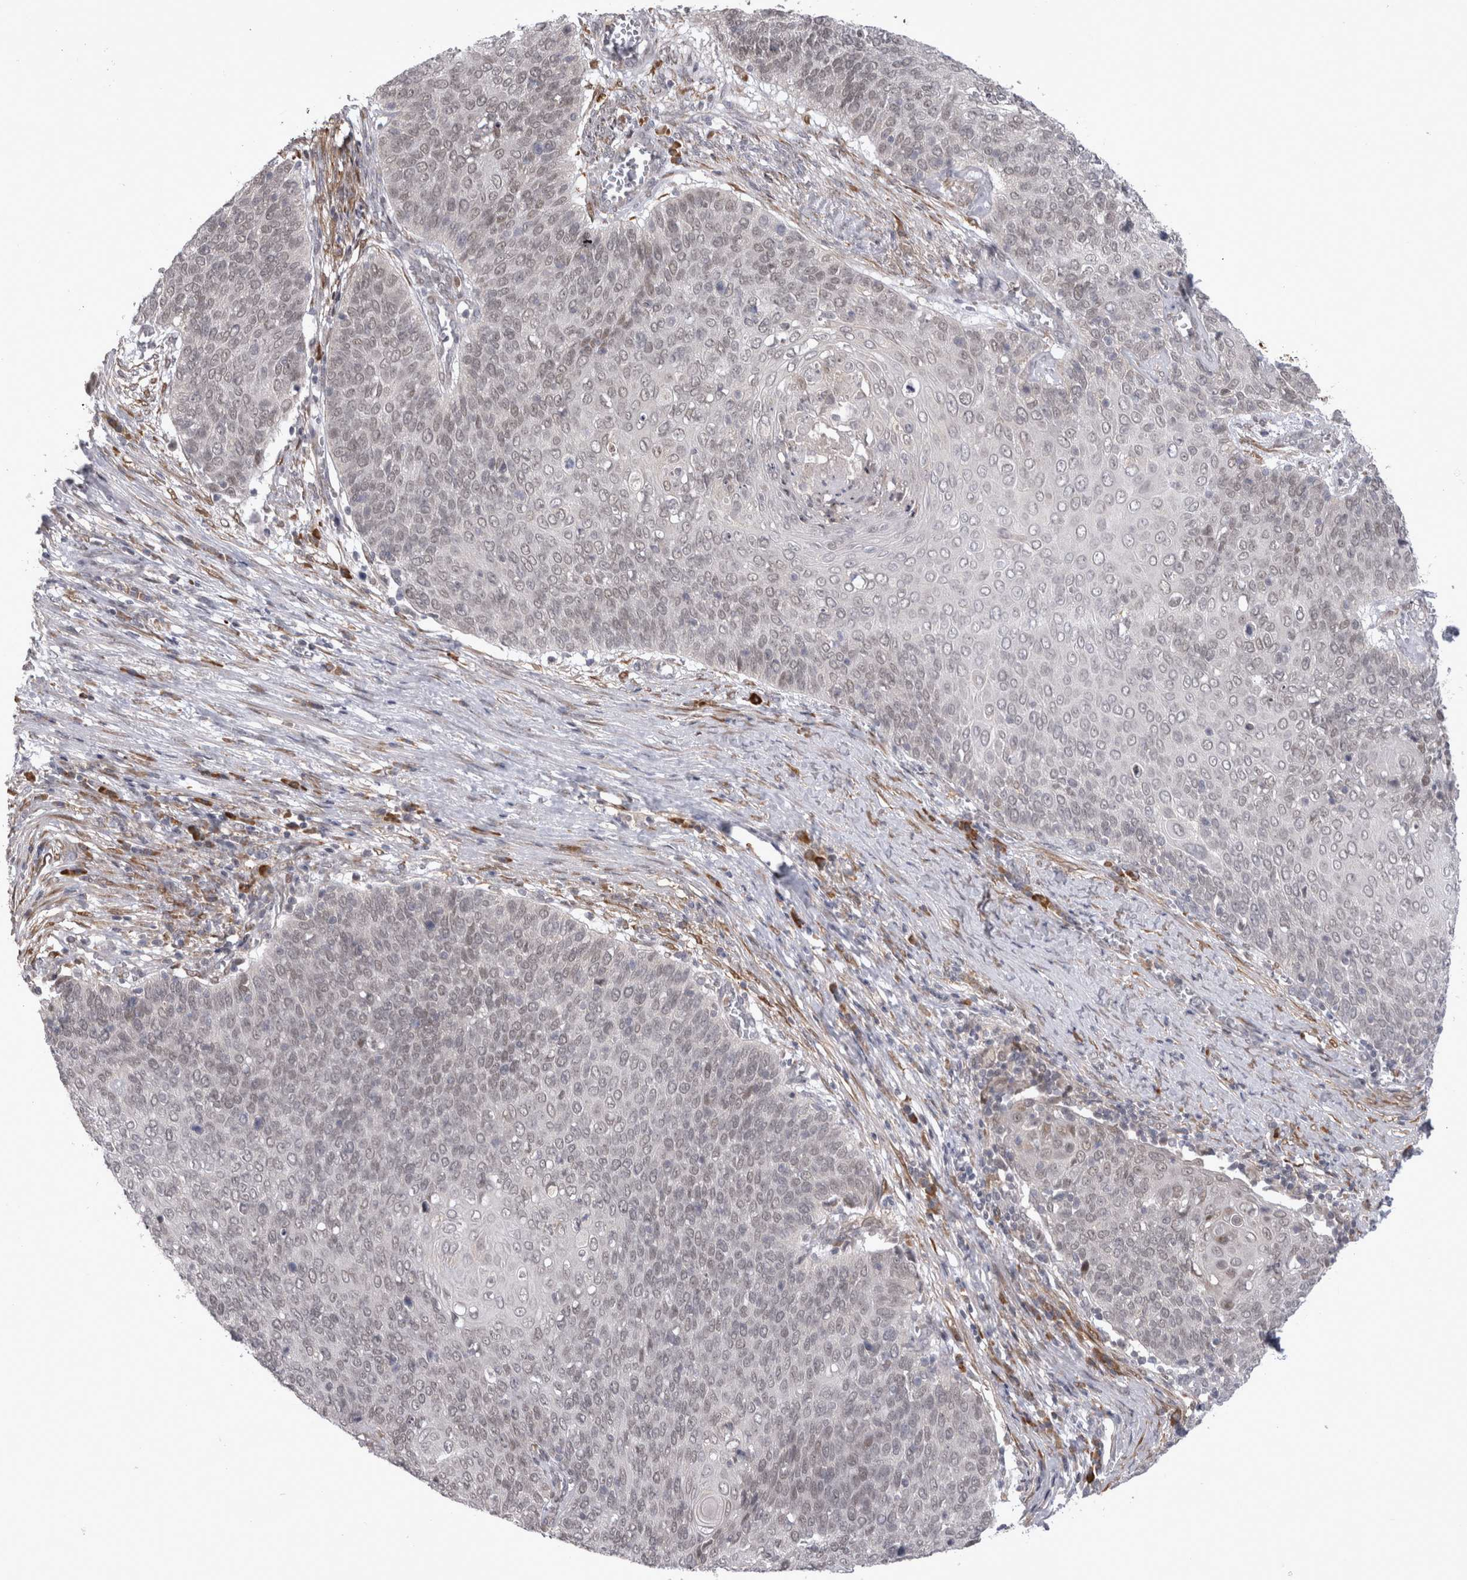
{"staining": {"intensity": "weak", "quantity": "<25%", "location": "cytoplasmic/membranous,nuclear"}, "tissue": "cervical cancer", "cell_type": "Tumor cells", "image_type": "cancer", "snomed": [{"axis": "morphology", "description": "Squamous cell carcinoma, NOS"}, {"axis": "topography", "description": "Cervix"}], "caption": "Squamous cell carcinoma (cervical) was stained to show a protein in brown. There is no significant expression in tumor cells.", "gene": "CHIC2", "patient": {"sex": "female", "age": 39}}